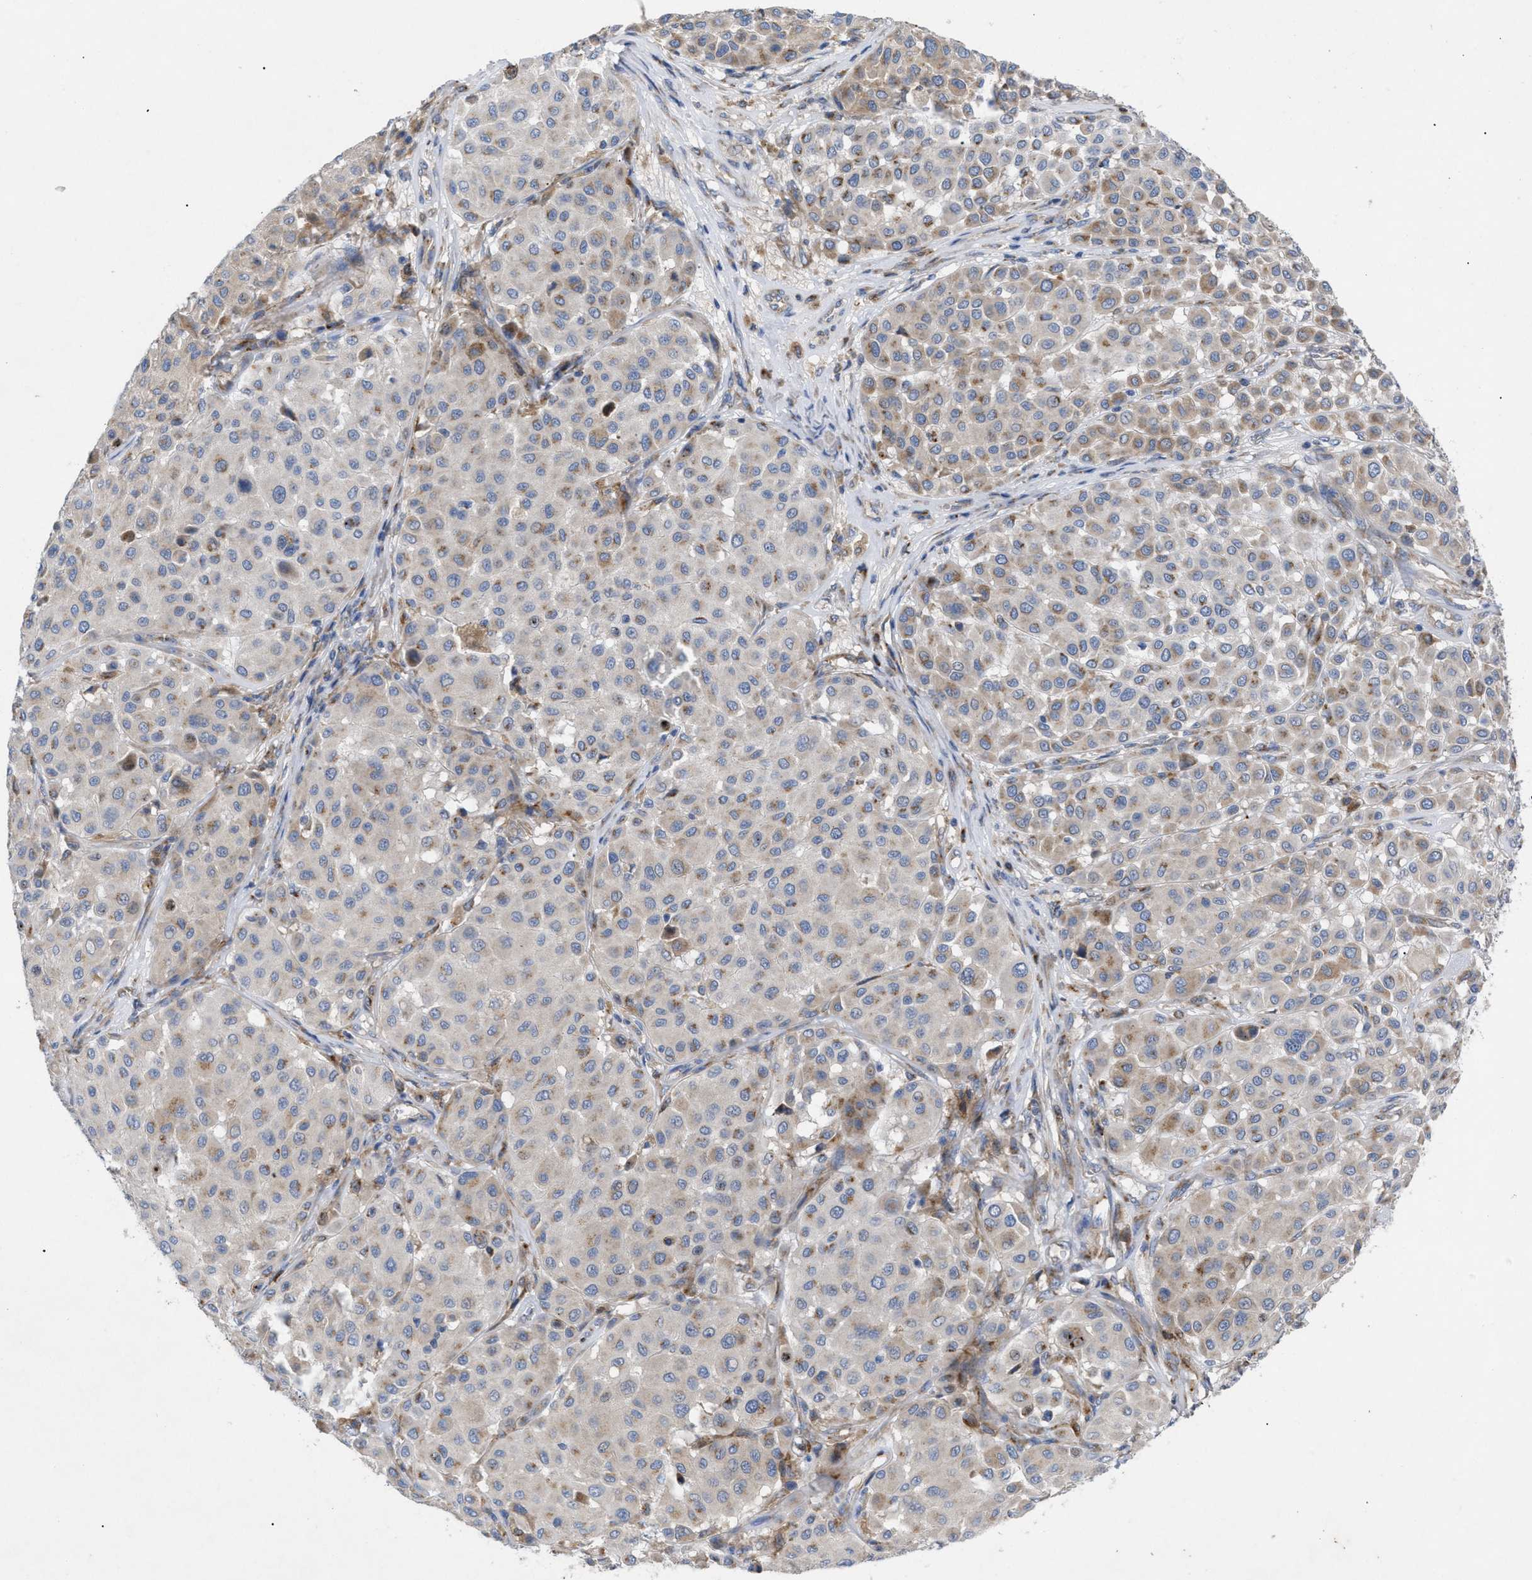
{"staining": {"intensity": "weak", "quantity": ">75%", "location": "cytoplasmic/membranous"}, "tissue": "melanoma", "cell_type": "Tumor cells", "image_type": "cancer", "snomed": [{"axis": "morphology", "description": "Malignant melanoma, Metastatic site"}, {"axis": "topography", "description": "Soft tissue"}], "caption": "An image showing weak cytoplasmic/membranous positivity in approximately >75% of tumor cells in melanoma, as visualized by brown immunohistochemical staining.", "gene": "SLC50A1", "patient": {"sex": "male", "age": 41}}